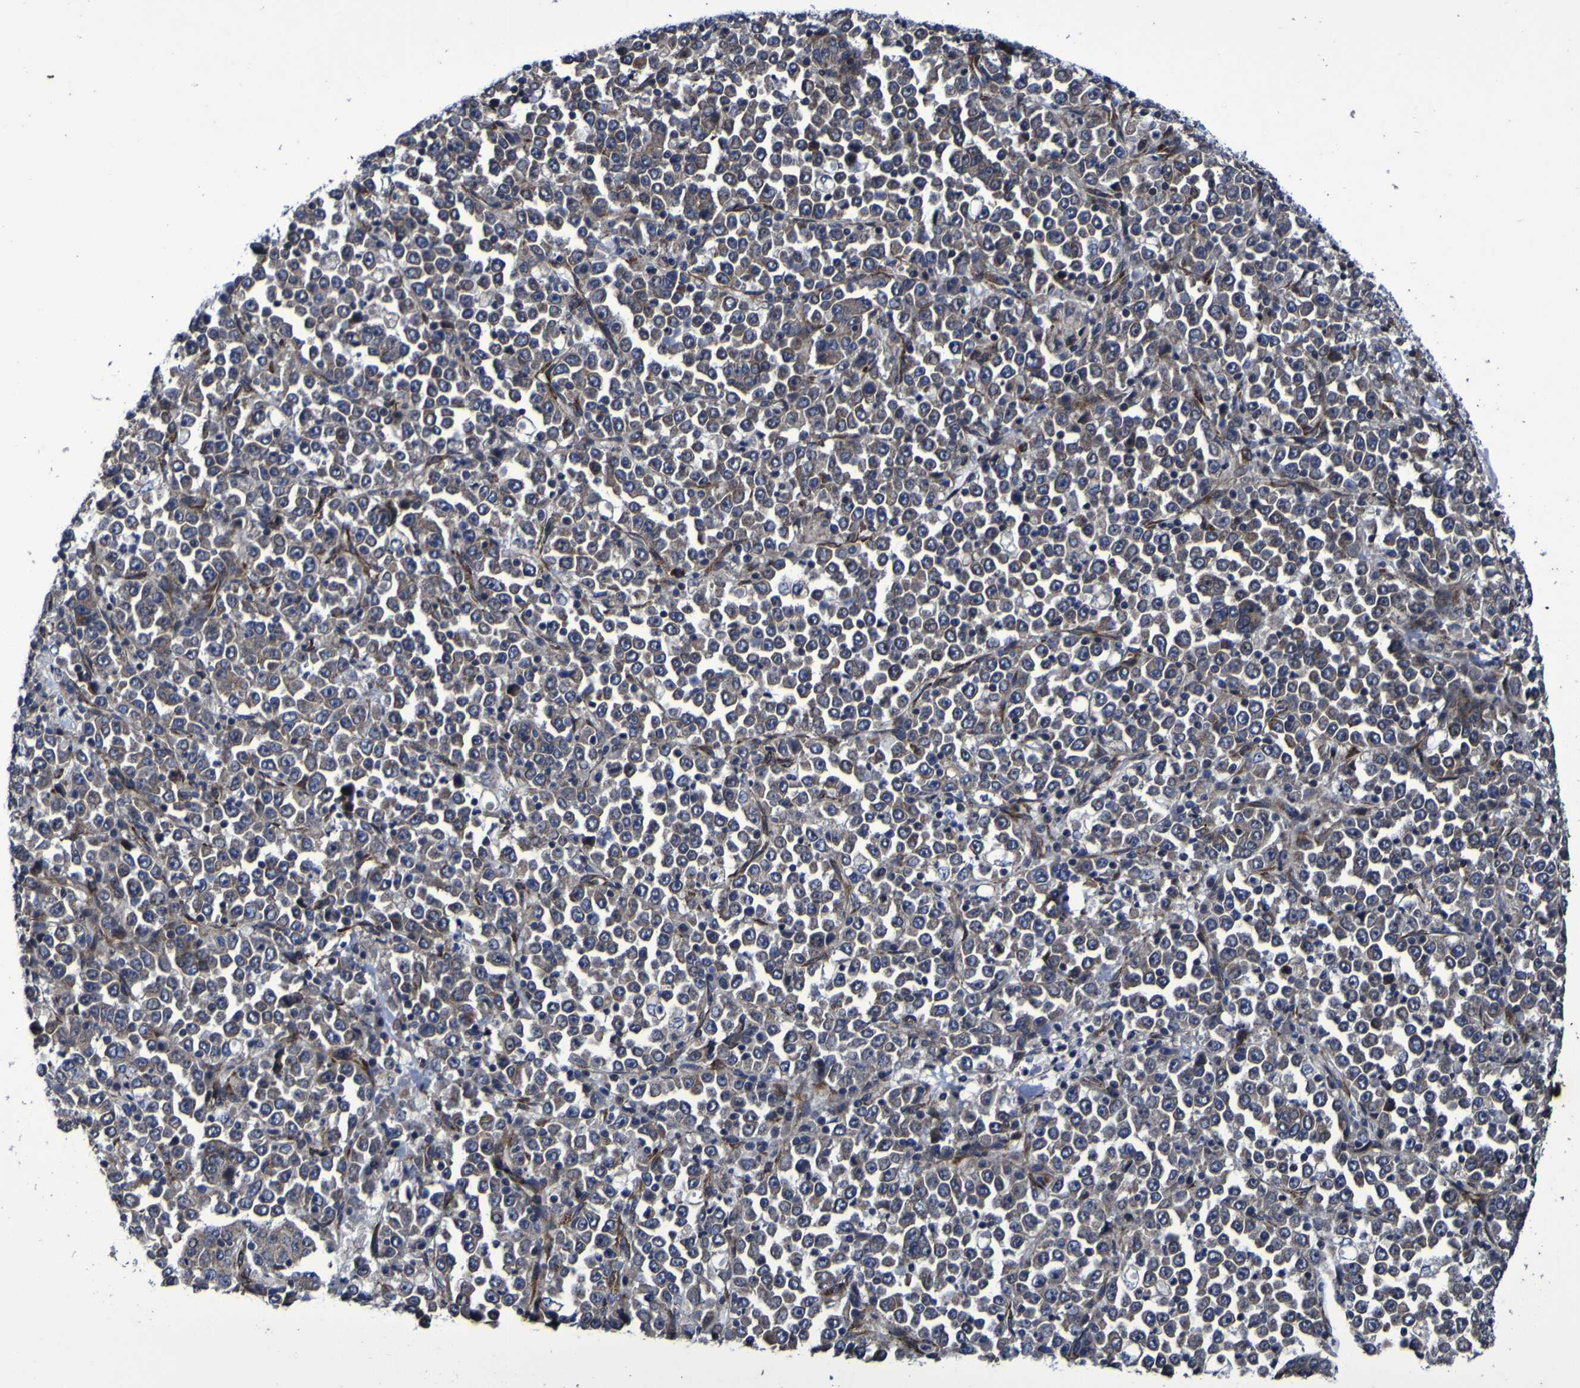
{"staining": {"intensity": "weak", "quantity": ">75%", "location": "cytoplasmic/membranous"}, "tissue": "stomach cancer", "cell_type": "Tumor cells", "image_type": "cancer", "snomed": [{"axis": "morphology", "description": "Normal tissue, NOS"}, {"axis": "morphology", "description": "Adenocarcinoma, NOS"}, {"axis": "topography", "description": "Stomach, upper"}, {"axis": "topography", "description": "Stomach"}], "caption": "Immunohistochemical staining of human stomach adenocarcinoma reveals low levels of weak cytoplasmic/membranous protein positivity in about >75% of tumor cells.", "gene": "P3H1", "patient": {"sex": "male", "age": 59}}